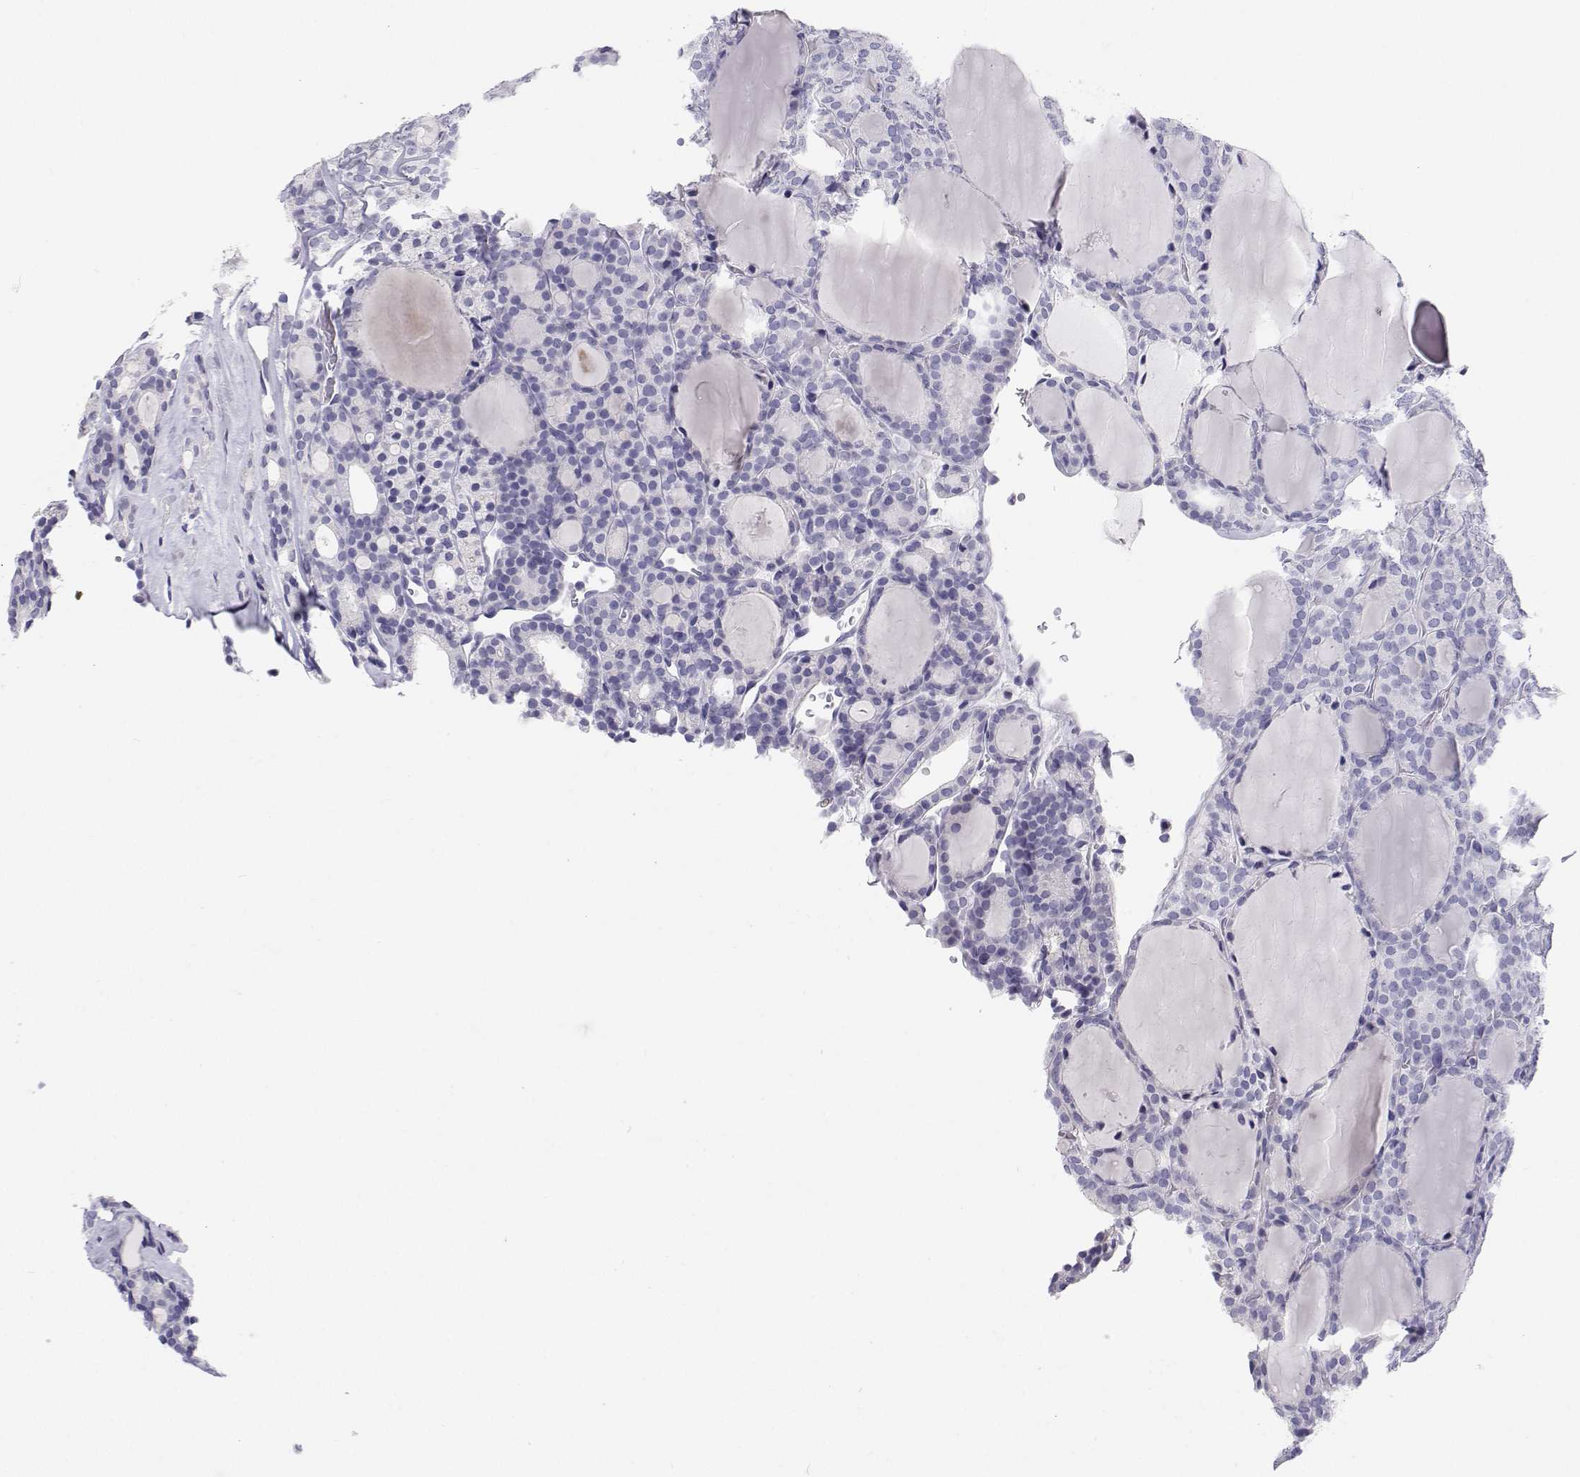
{"staining": {"intensity": "negative", "quantity": "none", "location": "none"}, "tissue": "thyroid cancer", "cell_type": "Tumor cells", "image_type": "cancer", "snomed": [{"axis": "morphology", "description": "Follicular adenoma carcinoma, NOS"}, {"axis": "topography", "description": "Thyroid gland"}], "caption": "Photomicrograph shows no protein expression in tumor cells of thyroid follicular adenoma carcinoma tissue.", "gene": "BHMT", "patient": {"sex": "male", "age": 74}}